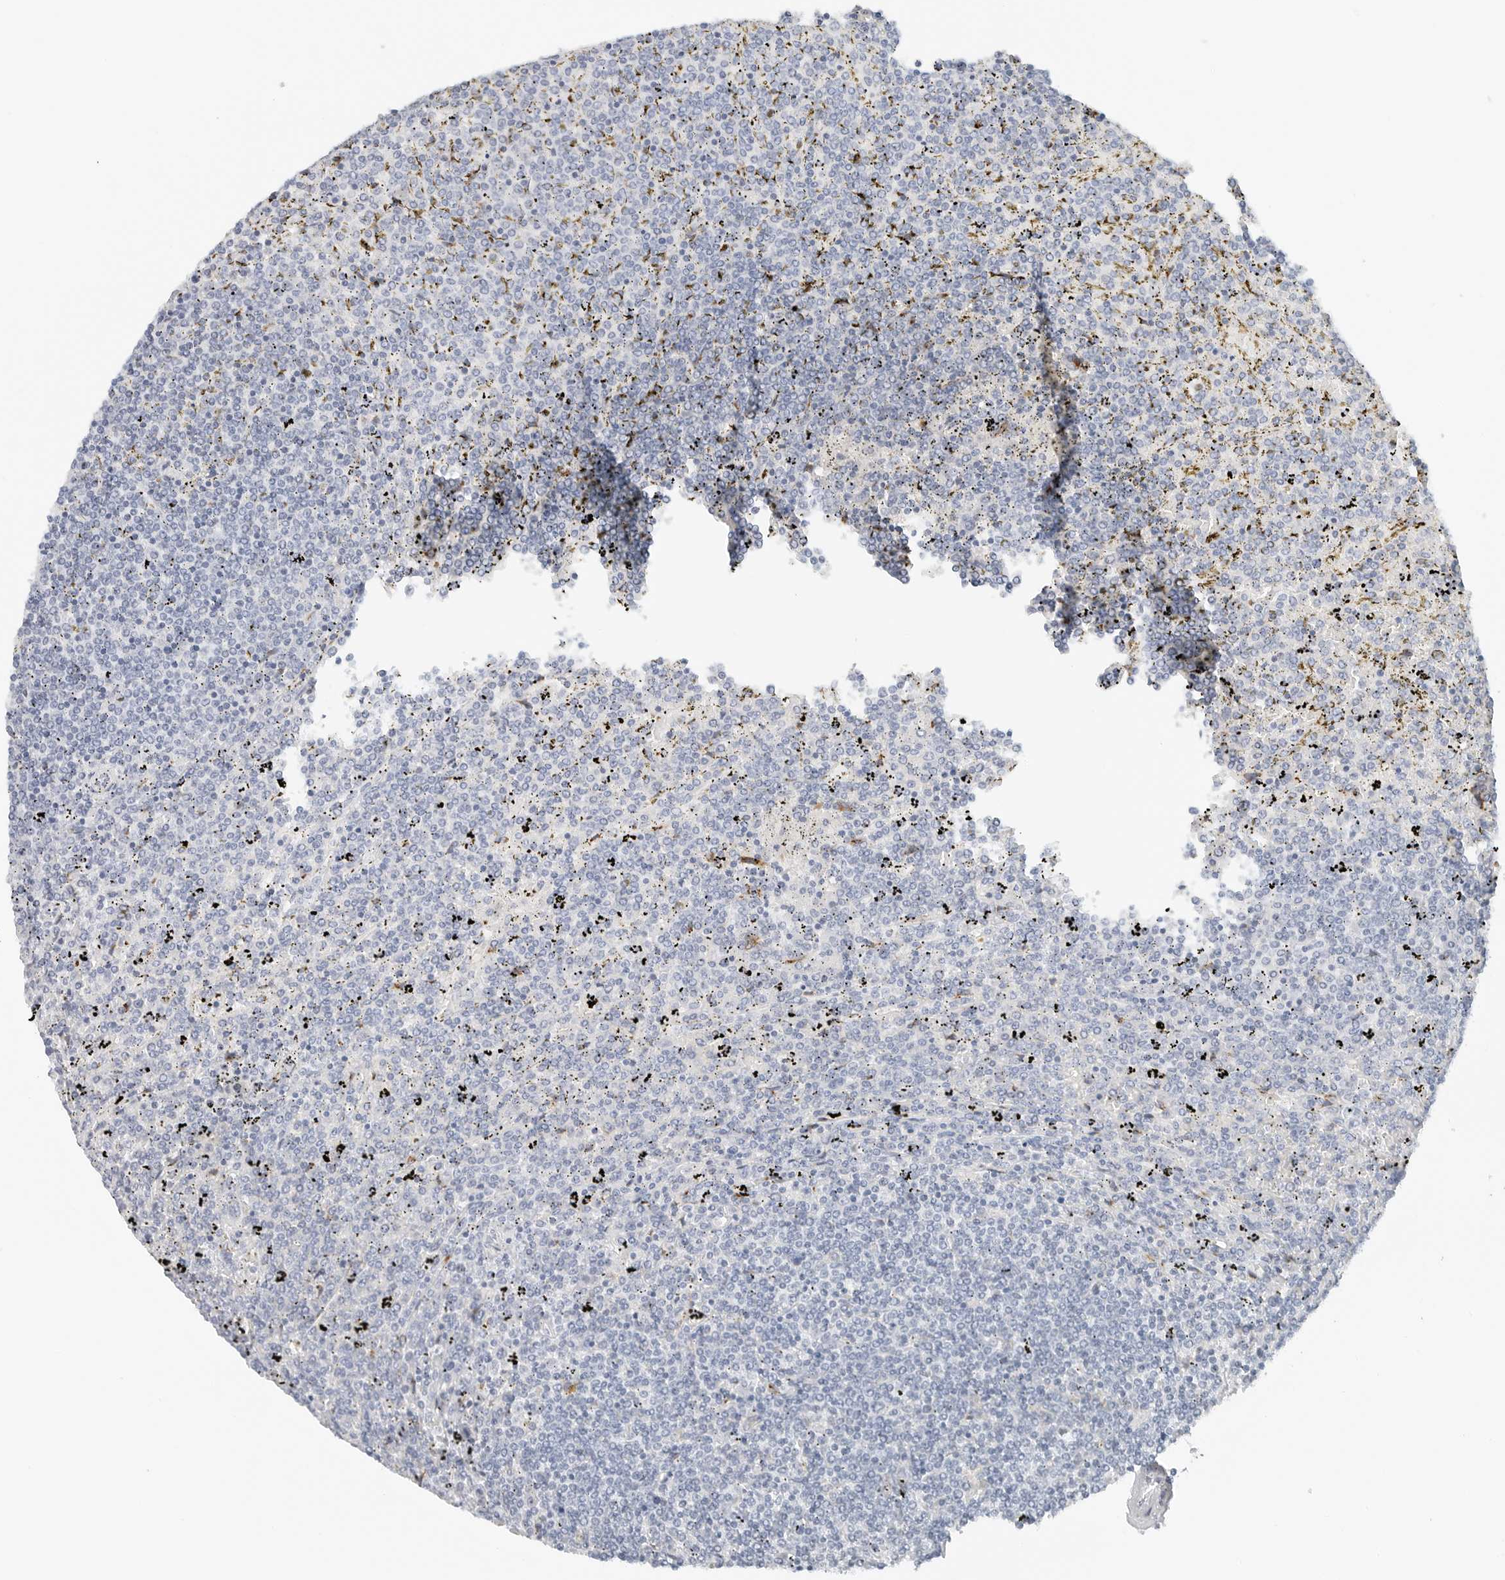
{"staining": {"intensity": "negative", "quantity": "none", "location": "none"}, "tissue": "lymphoma", "cell_type": "Tumor cells", "image_type": "cancer", "snomed": [{"axis": "morphology", "description": "Malignant lymphoma, non-Hodgkin's type, Low grade"}, {"axis": "topography", "description": "Spleen"}], "caption": "Immunohistochemical staining of lymphoma demonstrates no significant positivity in tumor cells. The staining was performed using DAB (3,3'-diaminobenzidine) to visualize the protein expression in brown, while the nuclei were stained in blue with hematoxylin (Magnification: 20x).", "gene": "P4HA2", "patient": {"sex": "female", "age": 19}}